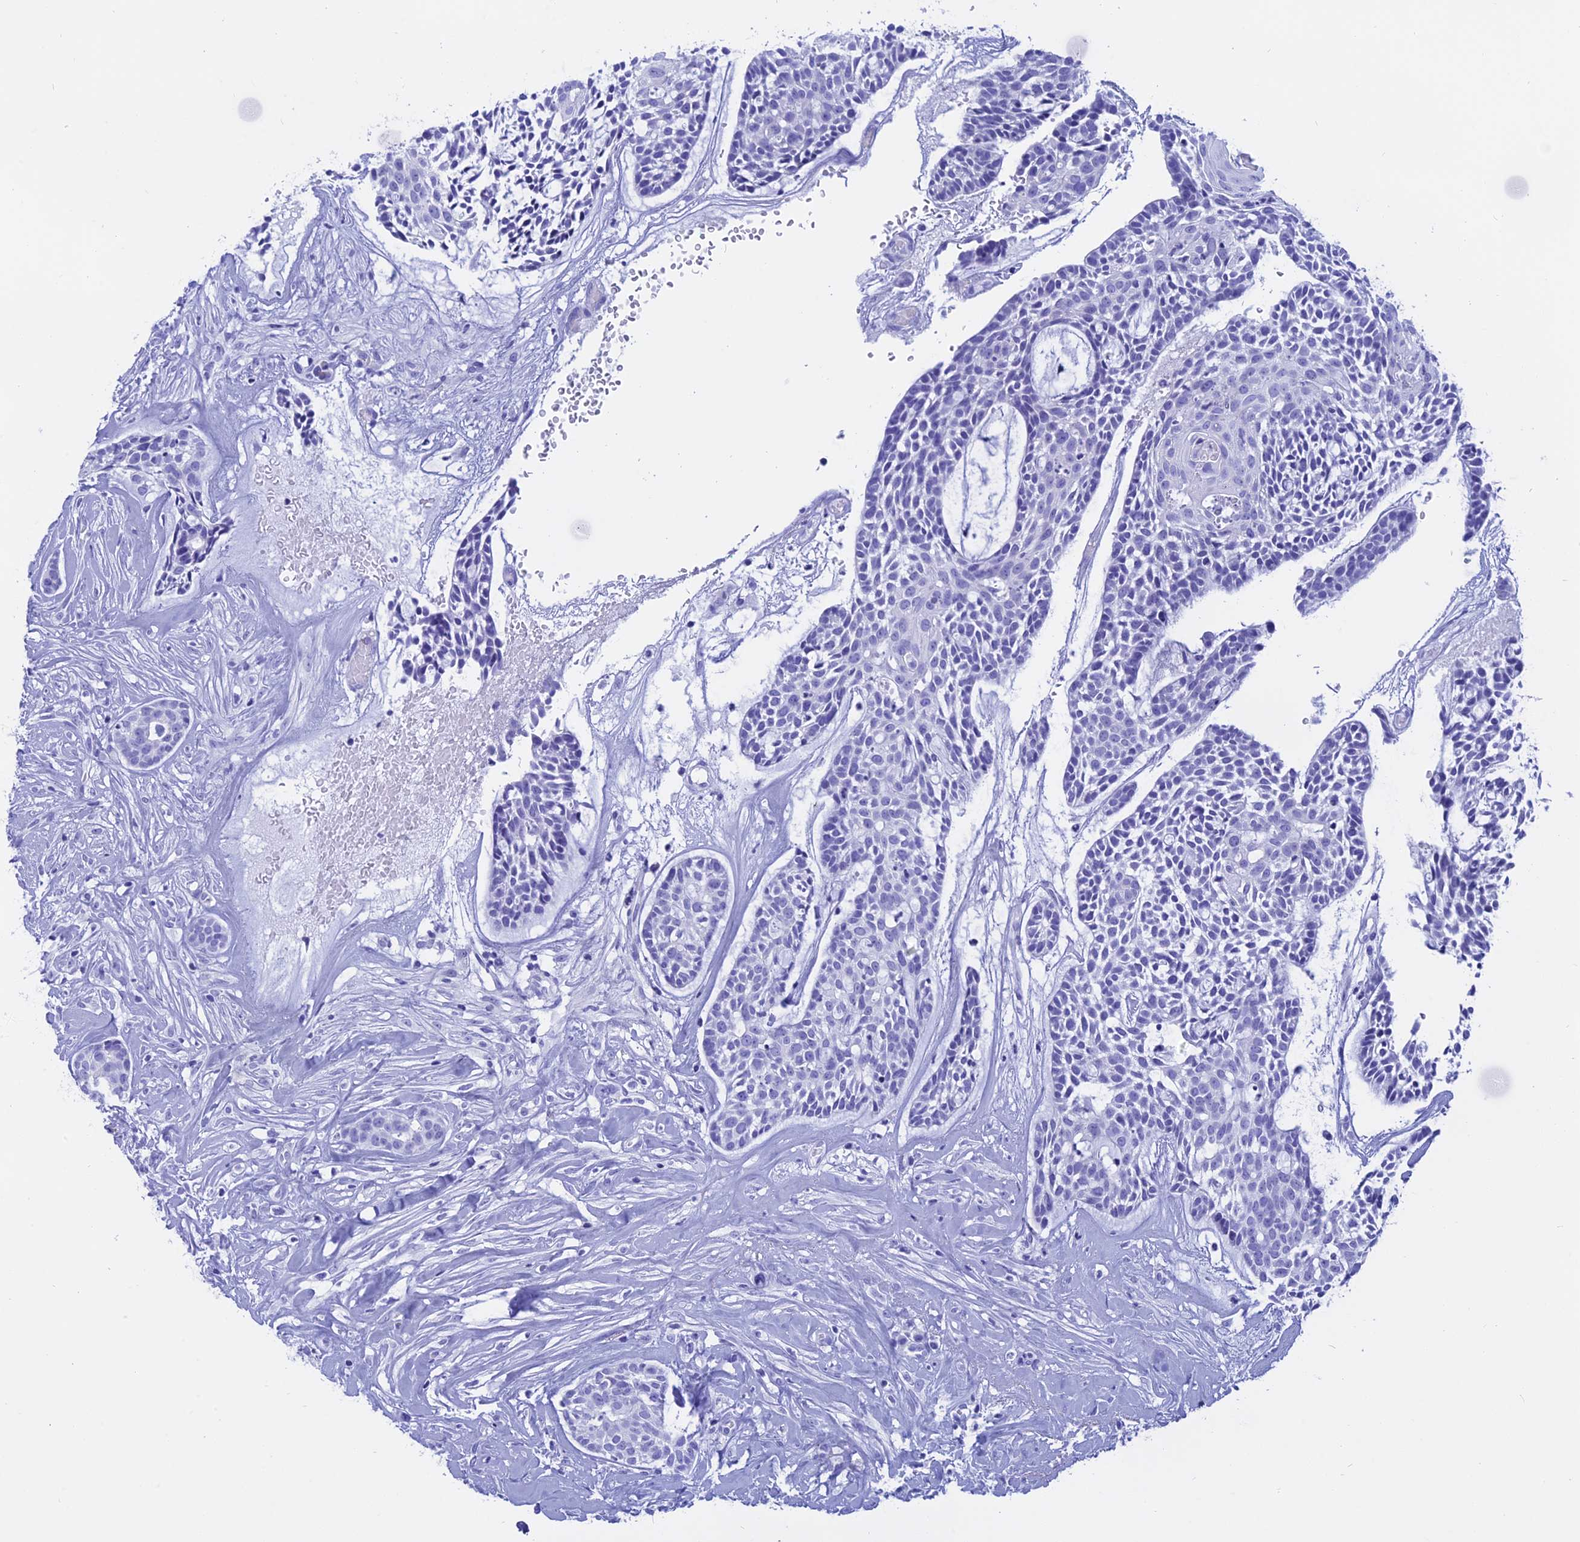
{"staining": {"intensity": "negative", "quantity": "none", "location": "none"}, "tissue": "head and neck cancer", "cell_type": "Tumor cells", "image_type": "cancer", "snomed": [{"axis": "morphology", "description": "Normal tissue, NOS"}, {"axis": "morphology", "description": "Adenocarcinoma, NOS"}, {"axis": "topography", "description": "Subcutis"}, {"axis": "topography", "description": "Nasopharynx"}, {"axis": "topography", "description": "Head-Neck"}], "caption": "Immunohistochemical staining of human head and neck cancer (adenocarcinoma) reveals no significant positivity in tumor cells.", "gene": "ISCA1", "patient": {"sex": "female", "age": 73}}